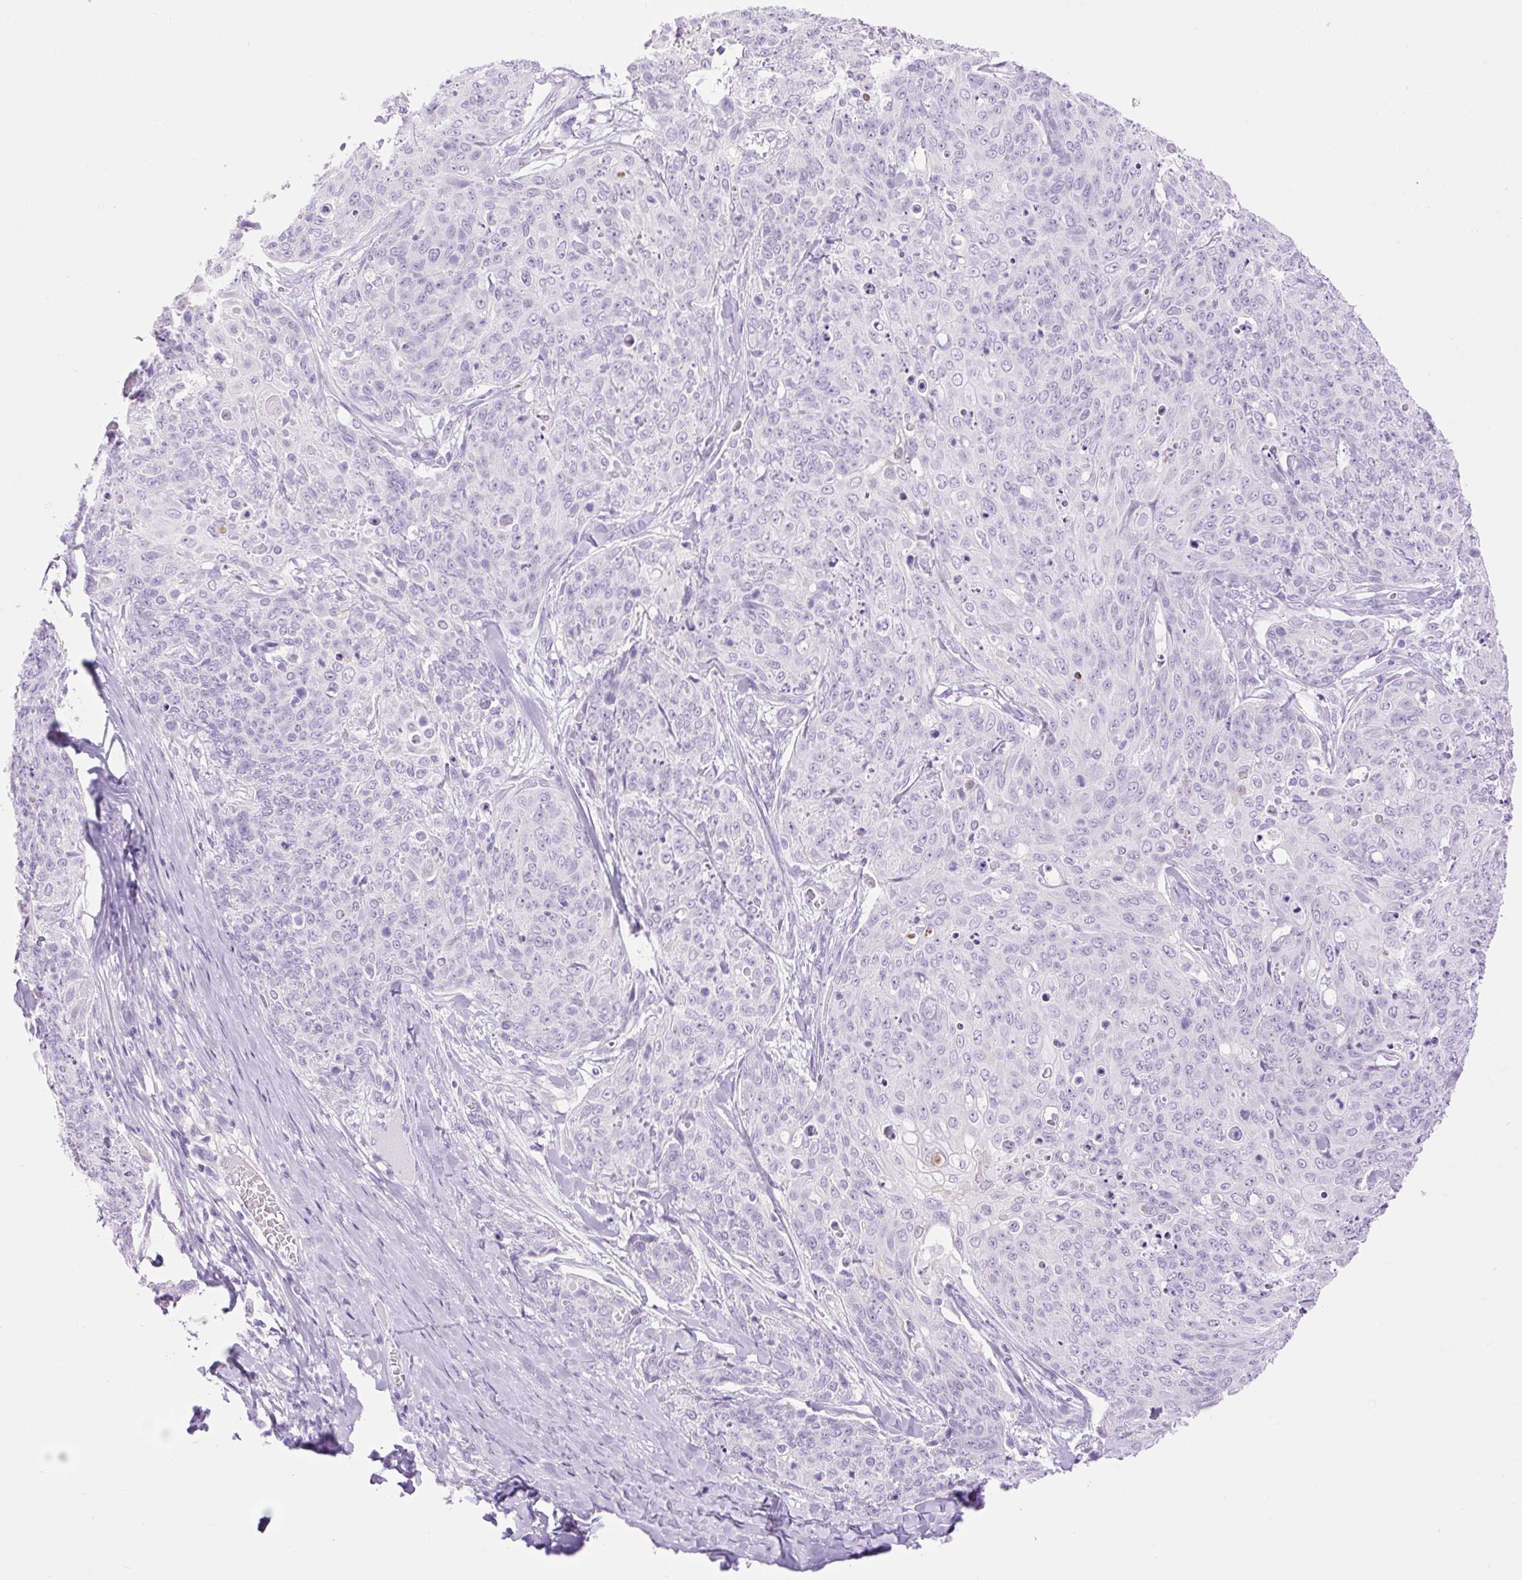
{"staining": {"intensity": "negative", "quantity": "none", "location": "none"}, "tissue": "skin cancer", "cell_type": "Tumor cells", "image_type": "cancer", "snomed": [{"axis": "morphology", "description": "Squamous cell carcinoma, NOS"}, {"axis": "topography", "description": "Skin"}, {"axis": "topography", "description": "Vulva"}], "caption": "IHC image of neoplastic tissue: skin squamous cell carcinoma stained with DAB demonstrates no significant protein expression in tumor cells.", "gene": "SLC25A40", "patient": {"sex": "female", "age": 85}}